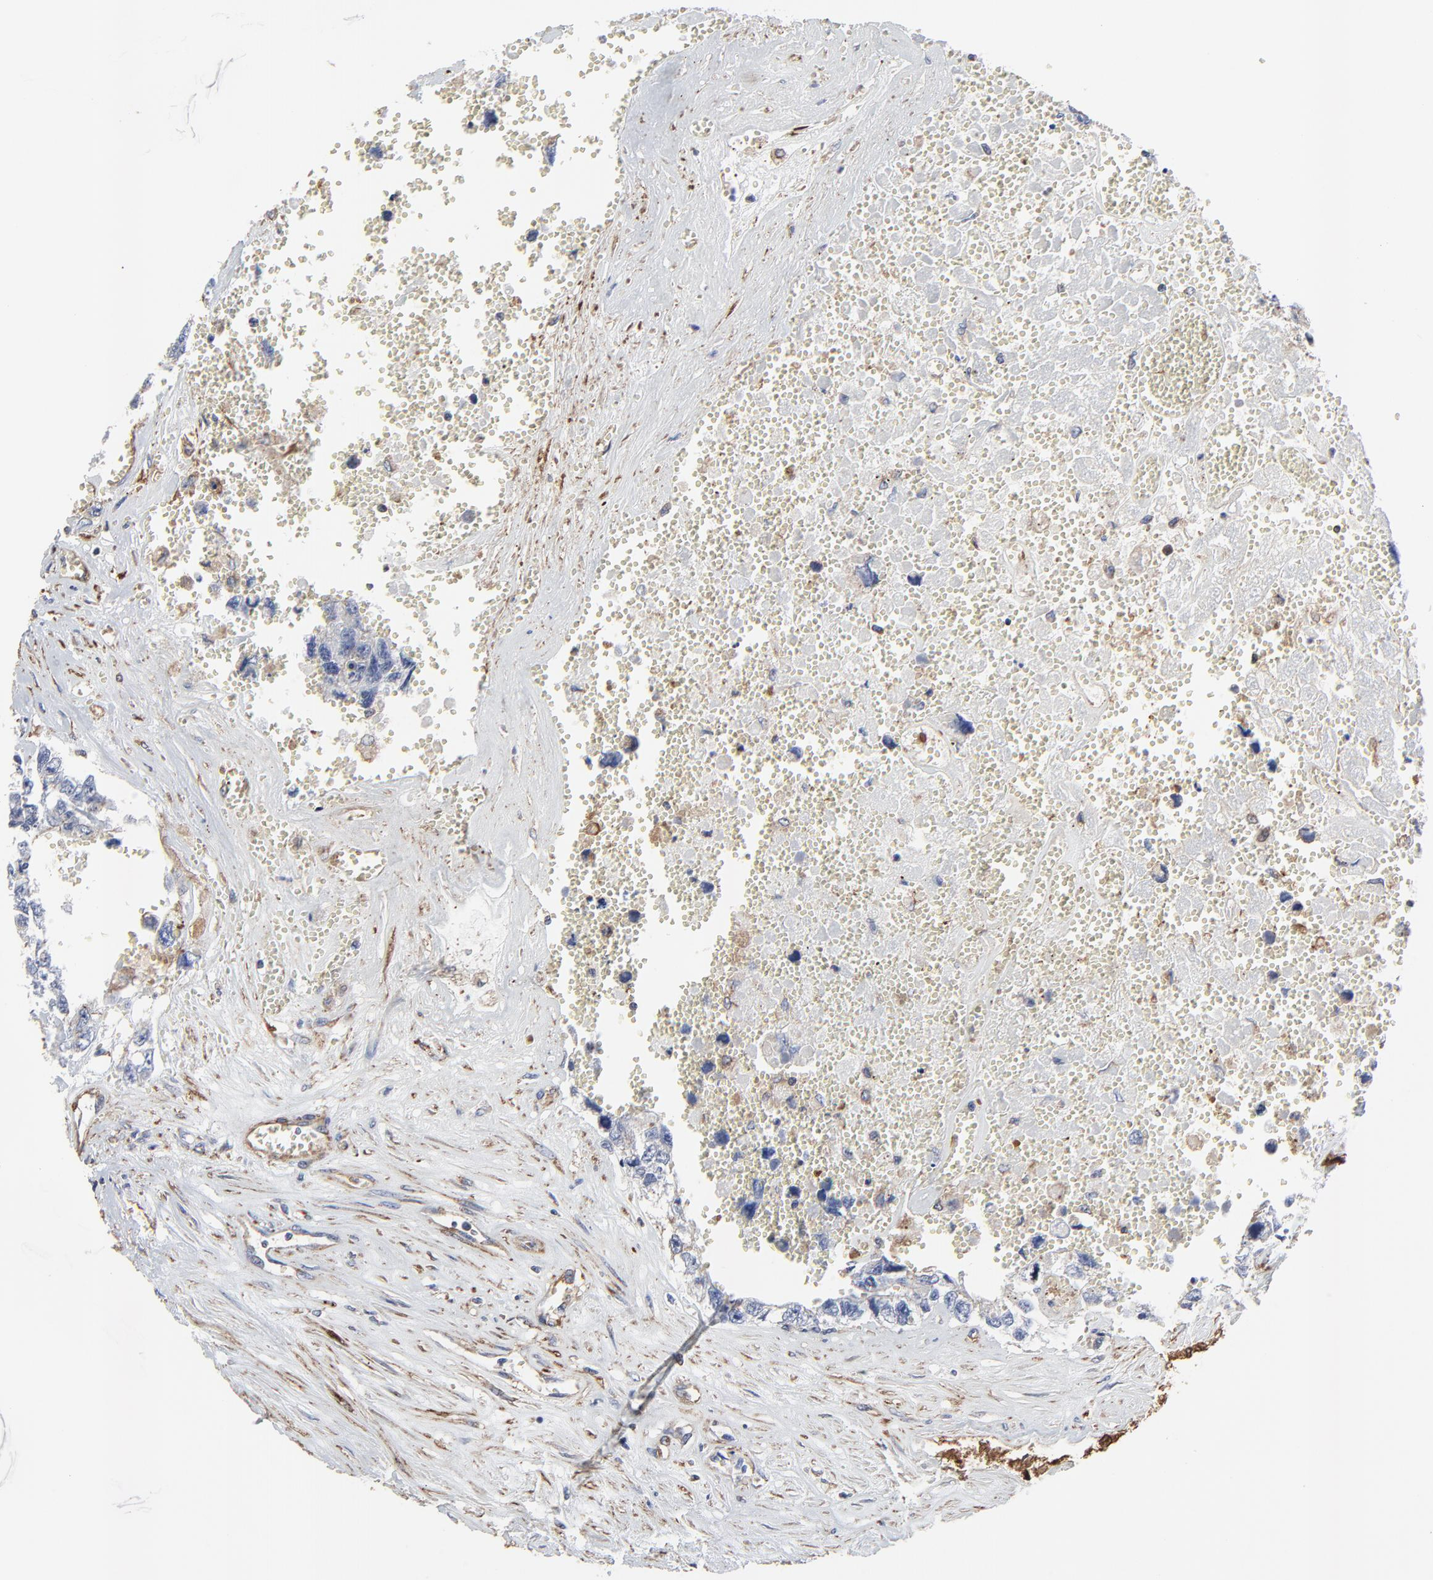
{"staining": {"intensity": "negative", "quantity": "none", "location": "none"}, "tissue": "testis cancer", "cell_type": "Tumor cells", "image_type": "cancer", "snomed": [{"axis": "morphology", "description": "Carcinoma, Embryonal, NOS"}, {"axis": "topography", "description": "Testis"}], "caption": "Immunohistochemistry (IHC) photomicrograph of neoplastic tissue: testis cancer (embryonal carcinoma) stained with DAB (3,3'-diaminobenzidine) demonstrates no significant protein staining in tumor cells. The staining was performed using DAB to visualize the protein expression in brown, while the nuclei were stained in blue with hematoxylin (Magnification: 20x).", "gene": "NXF3", "patient": {"sex": "male", "age": 31}}